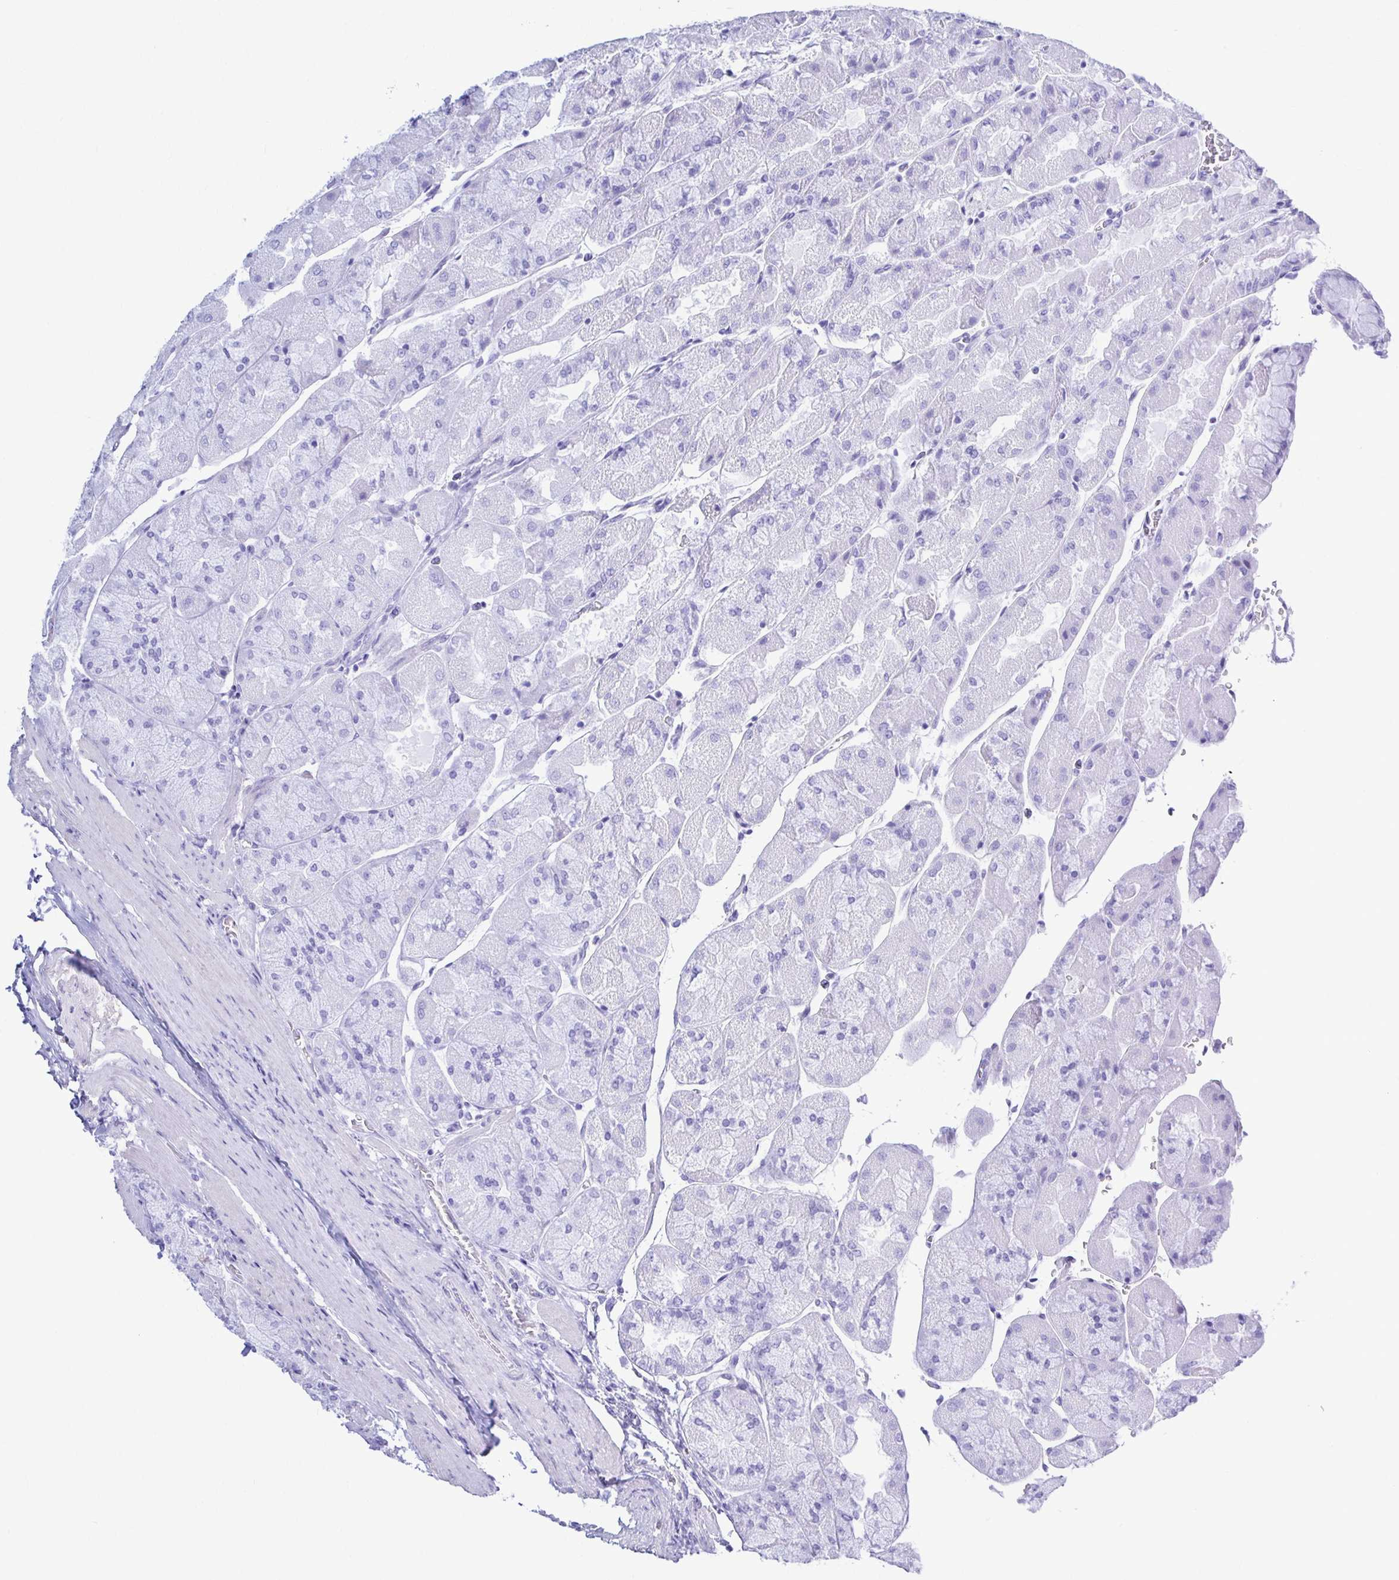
{"staining": {"intensity": "negative", "quantity": "none", "location": "none"}, "tissue": "stomach", "cell_type": "Glandular cells", "image_type": "normal", "snomed": [{"axis": "morphology", "description": "Normal tissue, NOS"}, {"axis": "topography", "description": "Stomach"}], "caption": "This histopathology image is of unremarkable stomach stained with IHC to label a protein in brown with the nuclei are counter-stained blue. There is no expression in glandular cells.", "gene": "CTPS1", "patient": {"sex": "female", "age": 61}}